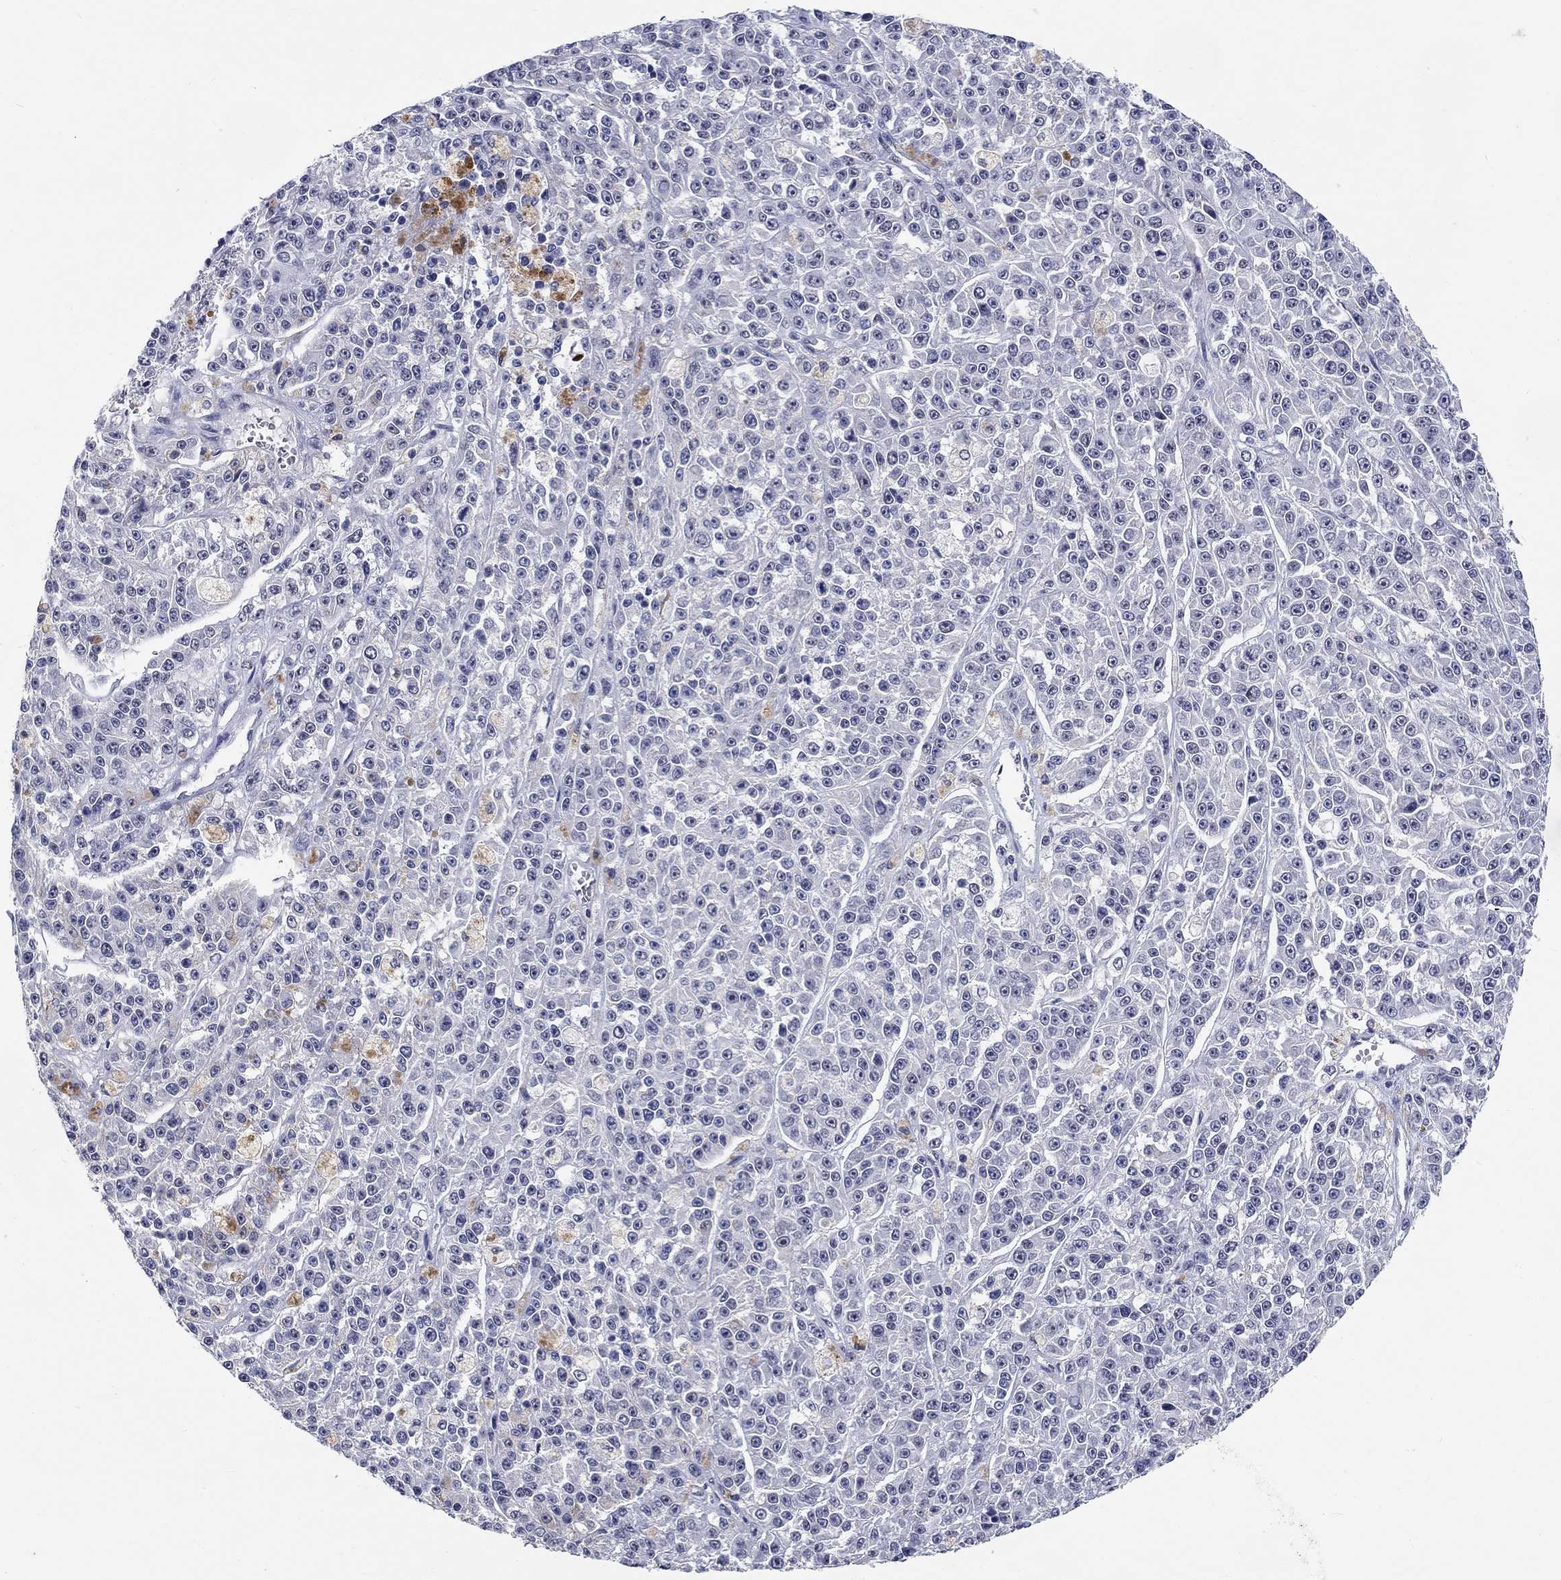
{"staining": {"intensity": "negative", "quantity": "none", "location": "none"}, "tissue": "melanoma", "cell_type": "Tumor cells", "image_type": "cancer", "snomed": [{"axis": "morphology", "description": "Malignant melanoma, NOS"}, {"axis": "topography", "description": "Skin"}], "caption": "IHC image of malignant melanoma stained for a protein (brown), which demonstrates no positivity in tumor cells.", "gene": "GRIN1", "patient": {"sex": "female", "age": 58}}